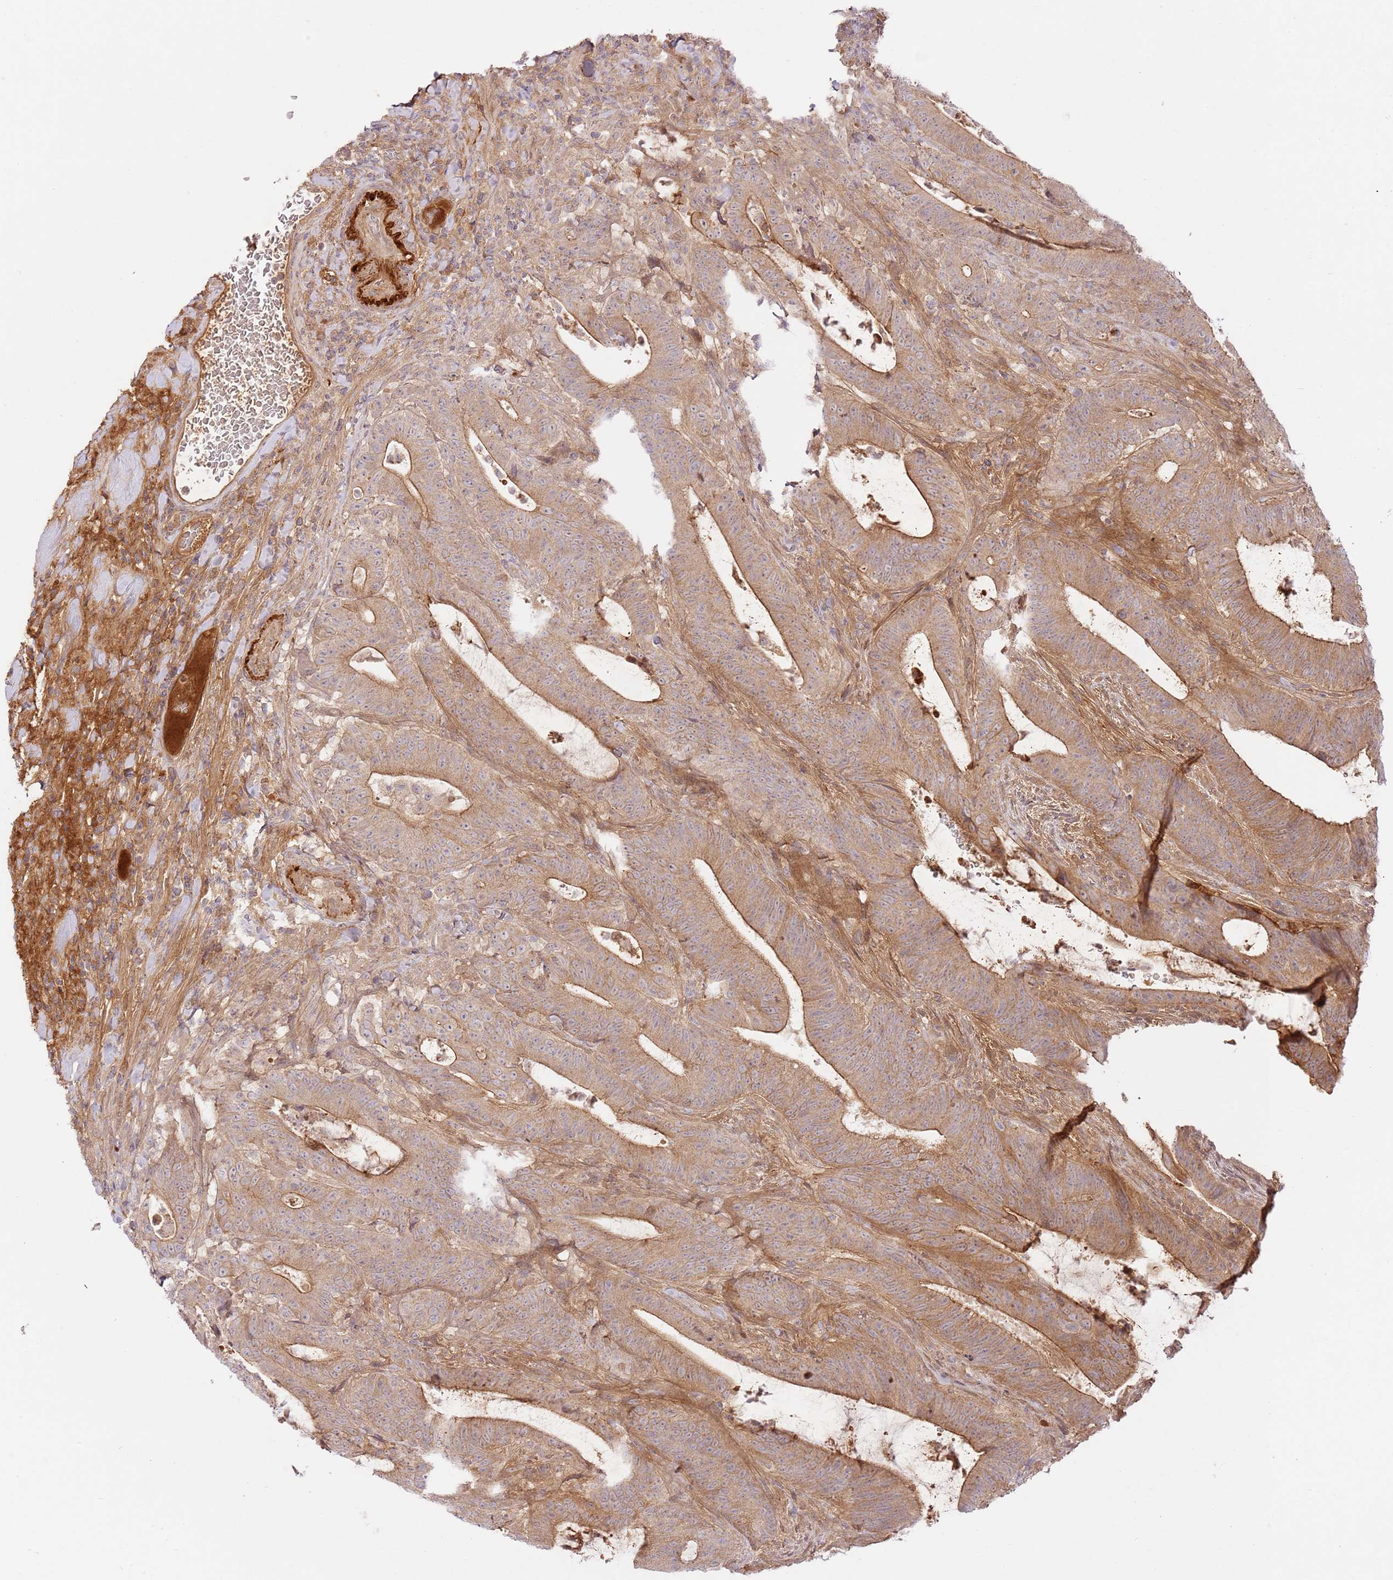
{"staining": {"intensity": "moderate", "quantity": ">75%", "location": "cytoplasmic/membranous"}, "tissue": "colorectal cancer", "cell_type": "Tumor cells", "image_type": "cancer", "snomed": [{"axis": "morphology", "description": "Adenocarcinoma, NOS"}, {"axis": "topography", "description": "Colon"}], "caption": "Colorectal adenocarcinoma stained with a brown dye demonstrates moderate cytoplasmic/membranous positive staining in approximately >75% of tumor cells.", "gene": "C8G", "patient": {"sex": "female", "age": 43}}